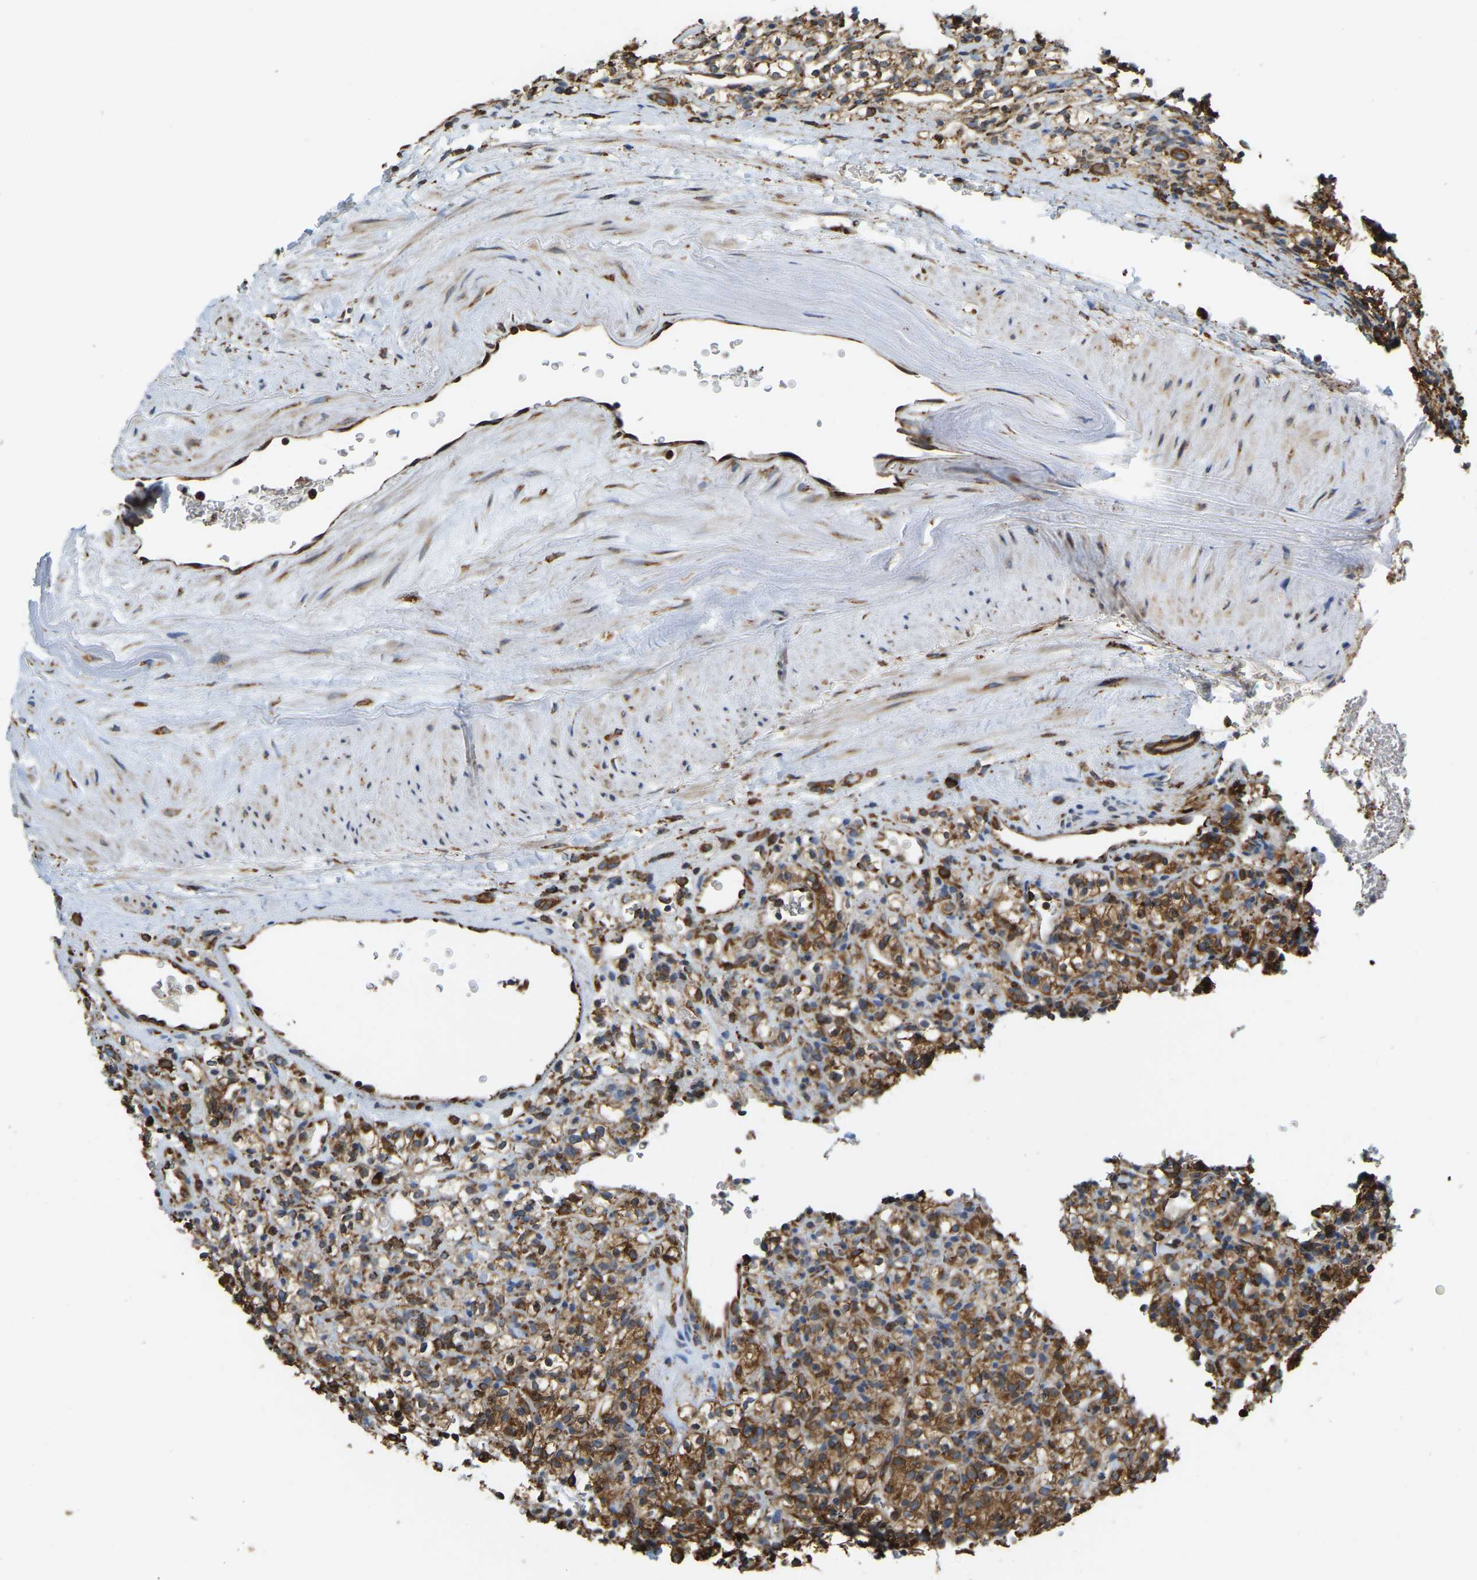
{"staining": {"intensity": "strong", "quantity": ">75%", "location": "cytoplasmic/membranous"}, "tissue": "renal cancer", "cell_type": "Tumor cells", "image_type": "cancer", "snomed": [{"axis": "morphology", "description": "Normal tissue, NOS"}, {"axis": "morphology", "description": "Adenocarcinoma, NOS"}, {"axis": "topography", "description": "Kidney"}], "caption": "Renal cancer (adenocarcinoma) stained for a protein exhibits strong cytoplasmic/membranous positivity in tumor cells. (IHC, brightfield microscopy, high magnification).", "gene": "RNF115", "patient": {"sex": "female", "age": 72}}